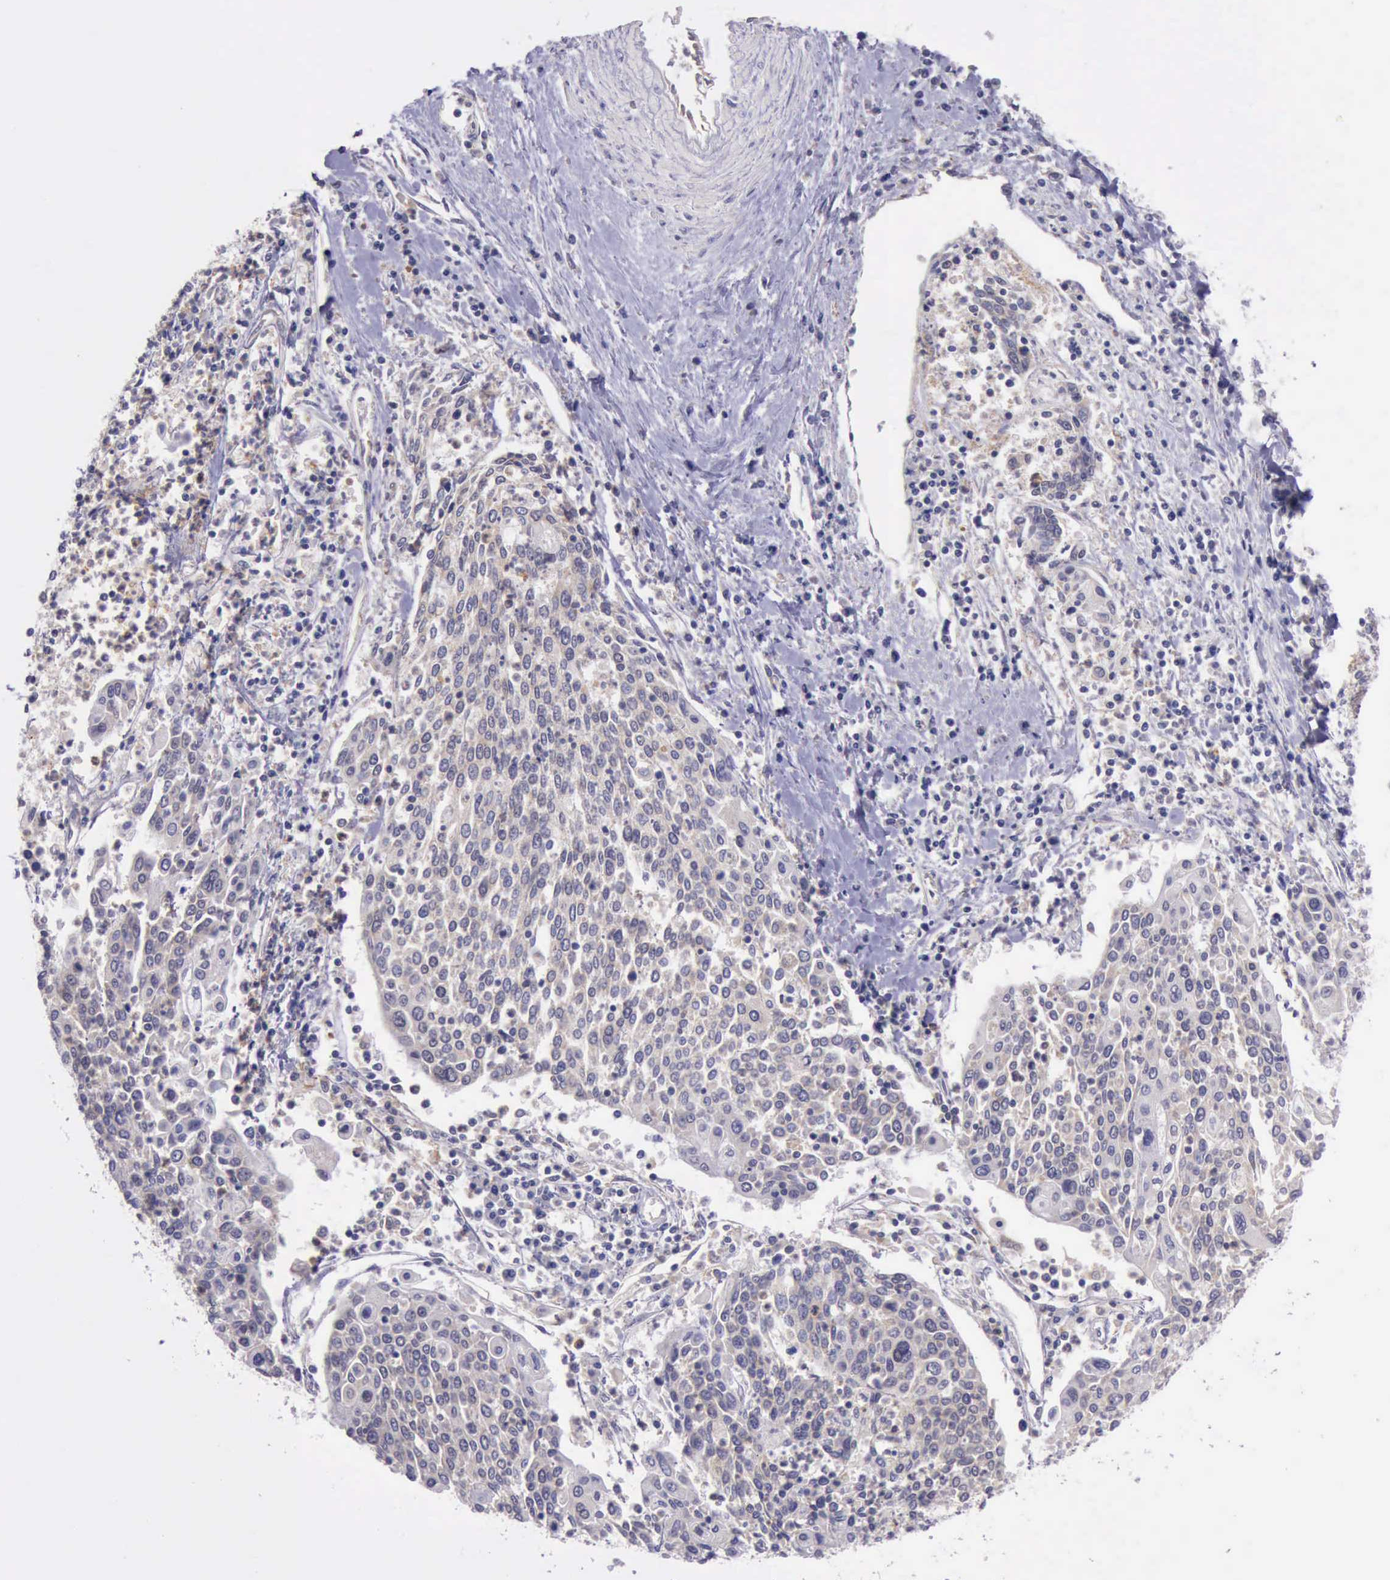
{"staining": {"intensity": "weak", "quantity": "25%-75%", "location": "cytoplasmic/membranous"}, "tissue": "cervical cancer", "cell_type": "Tumor cells", "image_type": "cancer", "snomed": [{"axis": "morphology", "description": "Squamous cell carcinoma, NOS"}, {"axis": "topography", "description": "Cervix"}], "caption": "This photomicrograph demonstrates squamous cell carcinoma (cervical) stained with IHC to label a protein in brown. The cytoplasmic/membranous of tumor cells show weak positivity for the protein. Nuclei are counter-stained blue.", "gene": "PLEK2", "patient": {"sex": "female", "age": 40}}